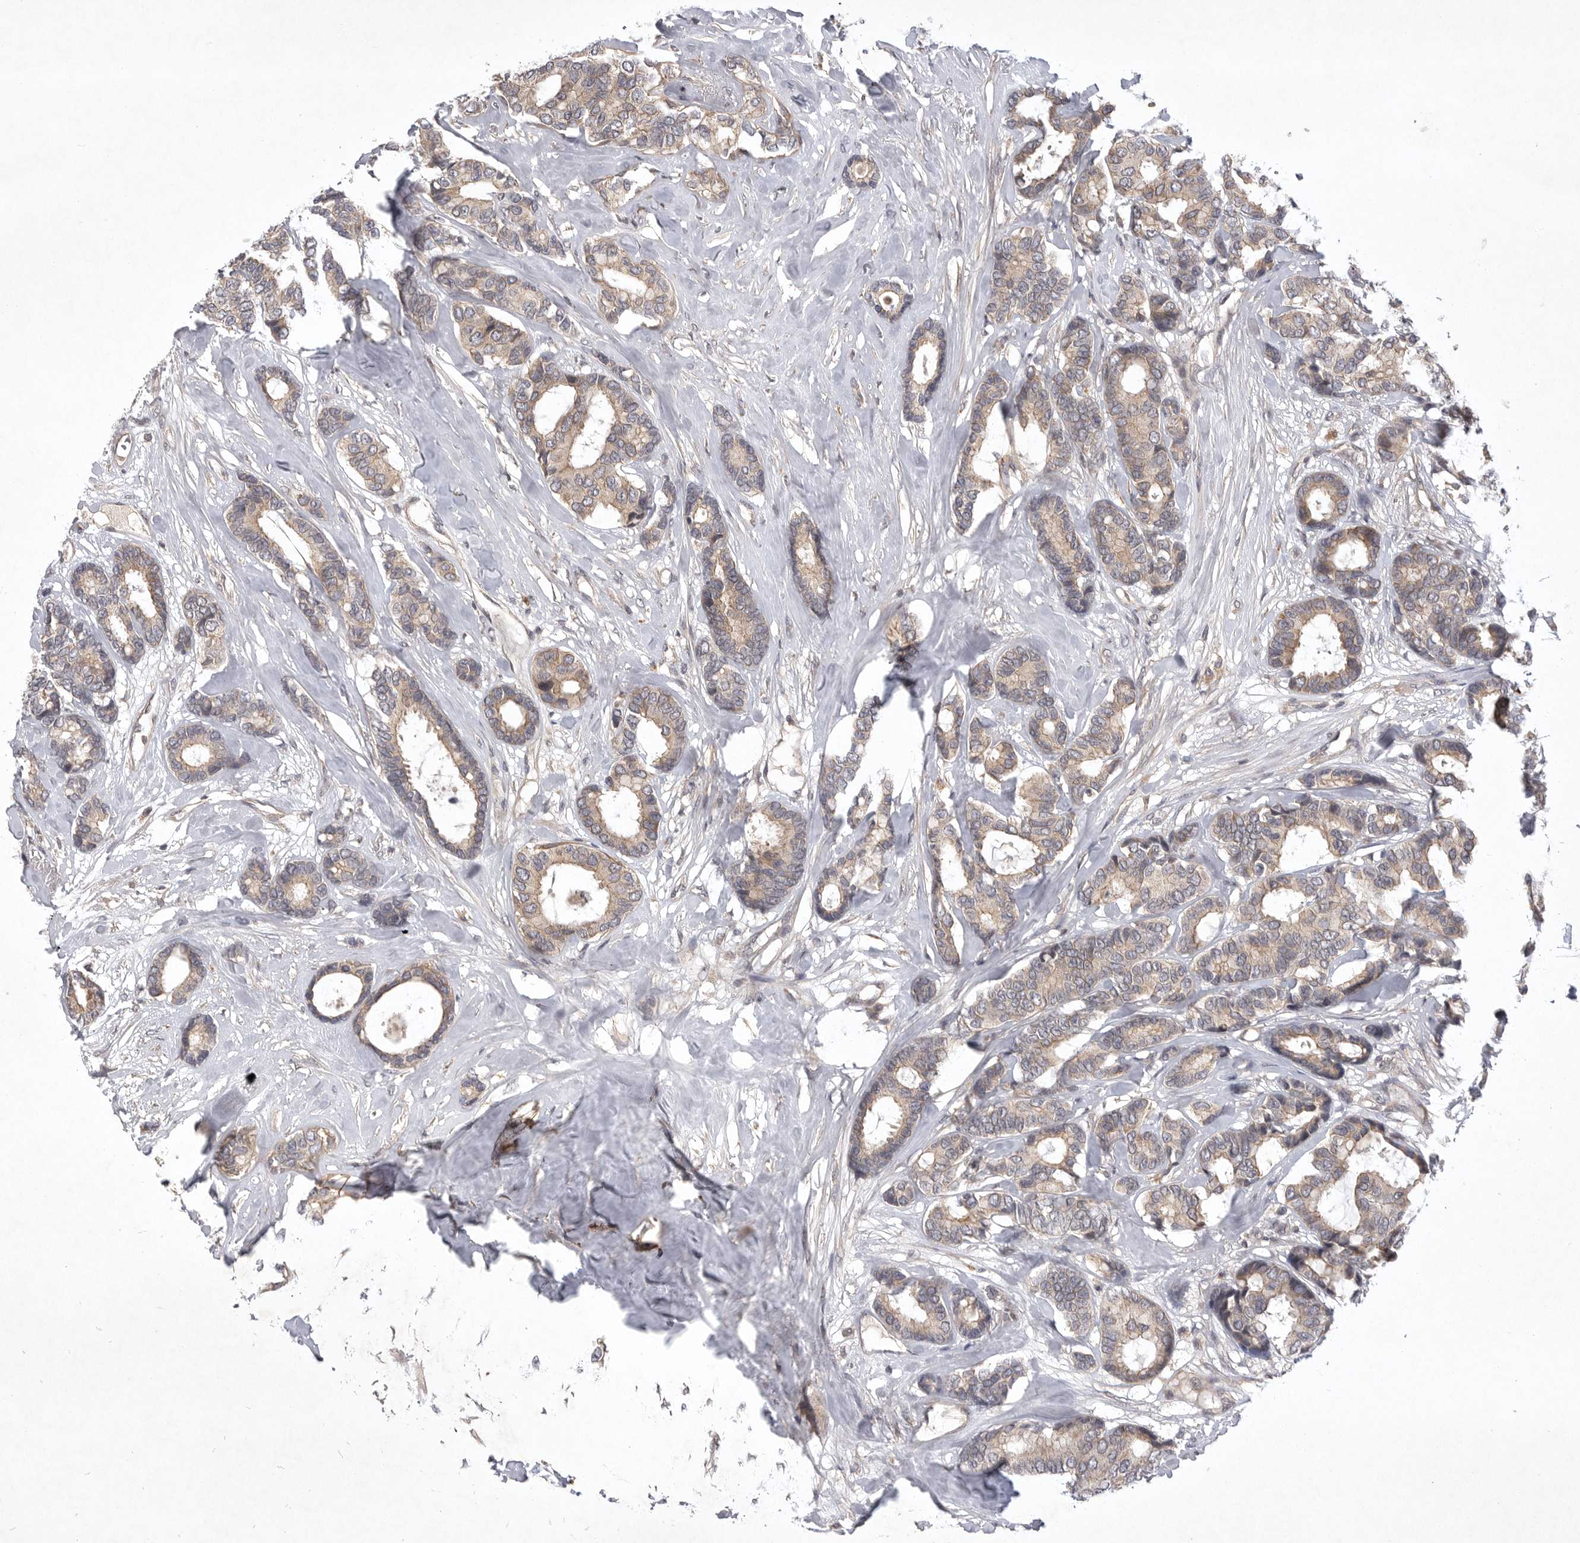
{"staining": {"intensity": "weak", "quantity": ">75%", "location": "cytoplasmic/membranous"}, "tissue": "breast cancer", "cell_type": "Tumor cells", "image_type": "cancer", "snomed": [{"axis": "morphology", "description": "Duct carcinoma"}, {"axis": "topography", "description": "Breast"}], "caption": "An image showing weak cytoplasmic/membranous expression in approximately >75% of tumor cells in breast cancer (invasive ductal carcinoma), as visualized by brown immunohistochemical staining.", "gene": "UBE3D", "patient": {"sex": "female", "age": 87}}